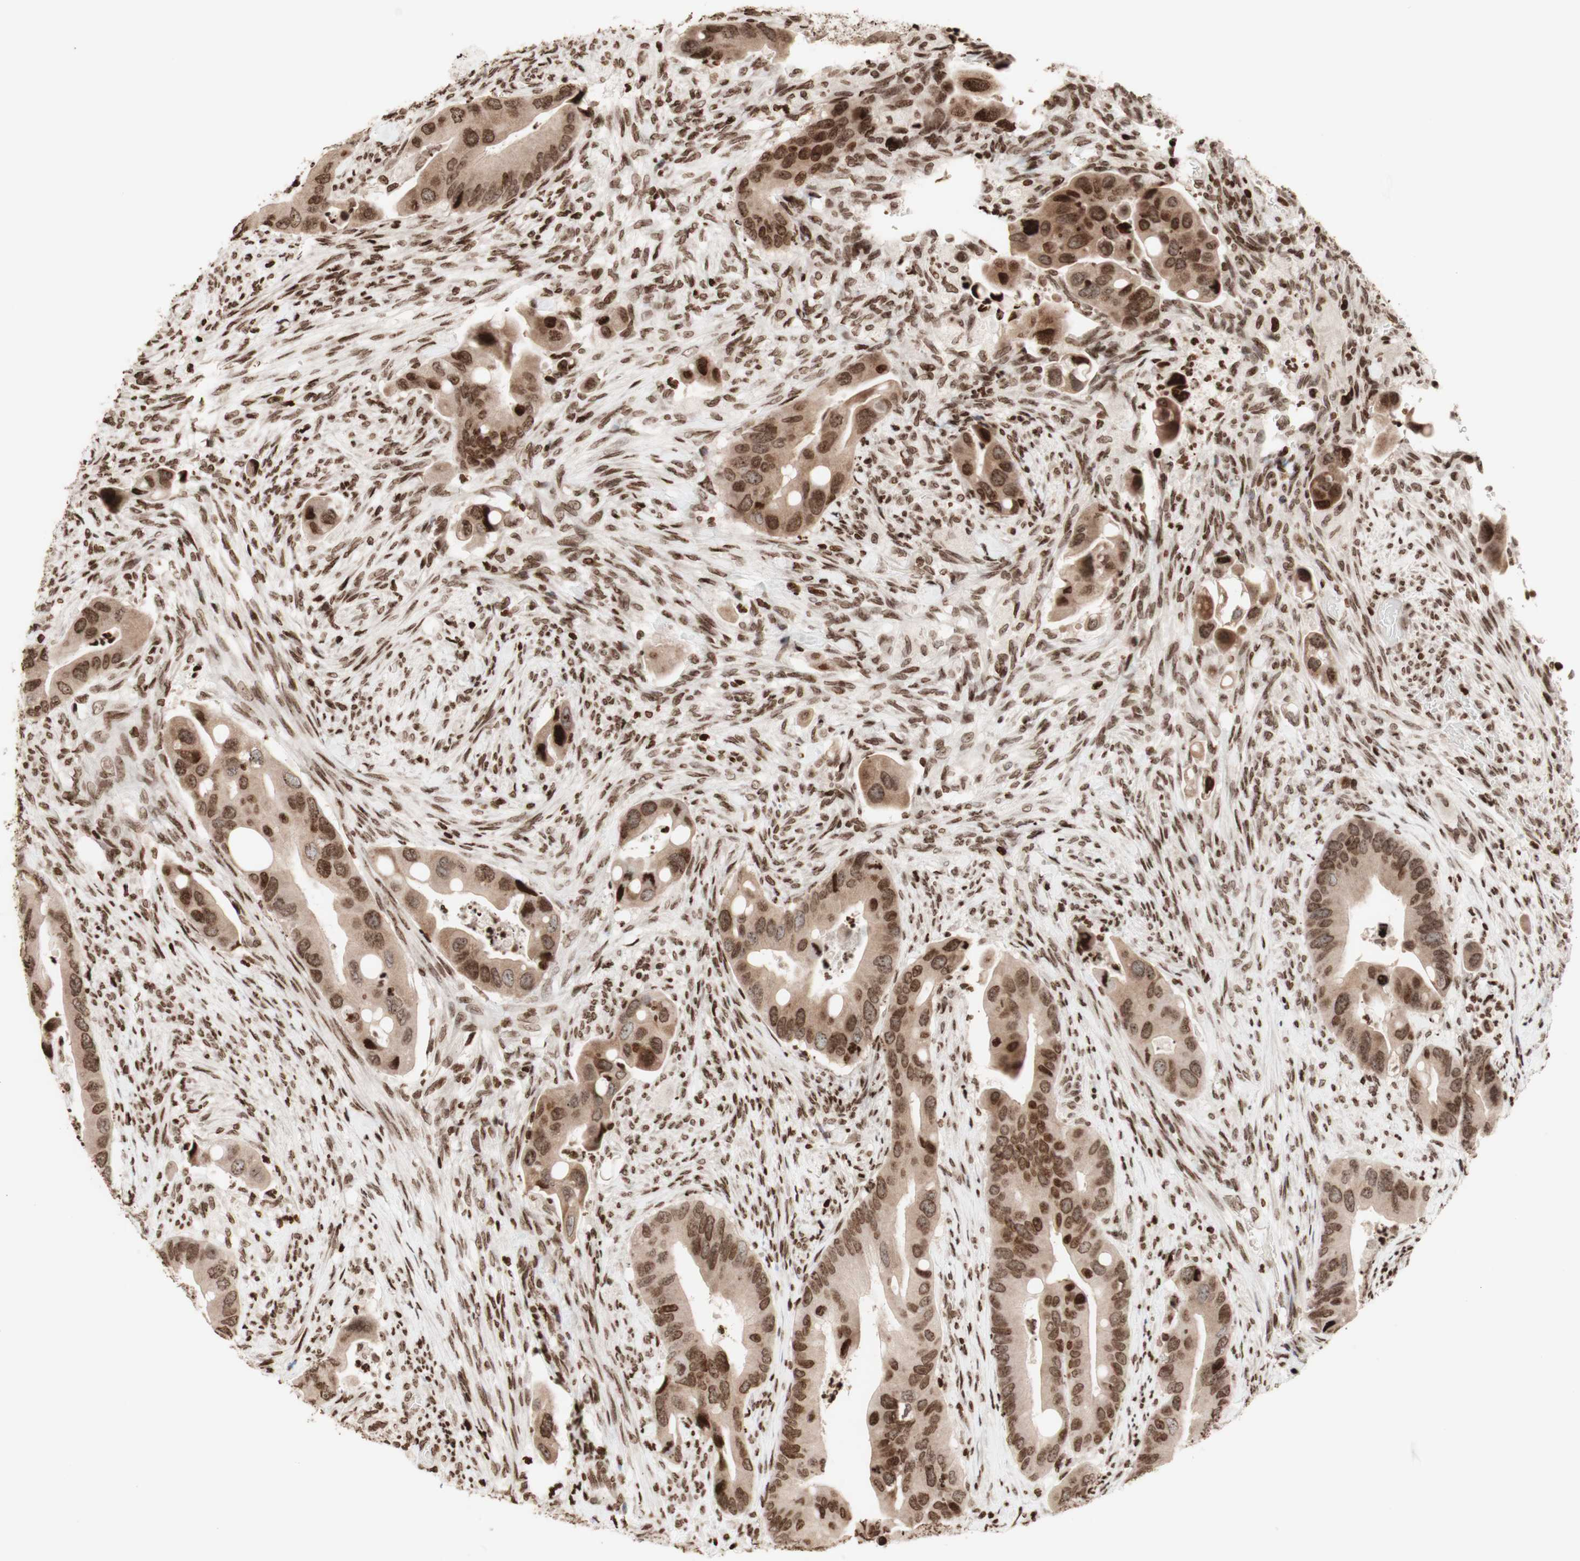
{"staining": {"intensity": "strong", "quantity": ">75%", "location": "cytoplasmic/membranous,nuclear"}, "tissue": "colorectal cancer", "cell_type": "Tumor cells", "image_type": "cancer", "snomed": [{"axis": "morphology", "description": "Adenocarcinoma, NOS"}, {"axis": "topography", "description": "Rectum"}], "caption": "Colorectal cancer (adenocarcinoma) stained with DAB (3,3'-diaminobenzidine) IHC demonstrates high levels of strong cytoplasmic/membranous and nuclear staining in approximately >75% of tumor cells. (DAB (3,3'-diaminobenzidine) IHC, brown staining for protein, blue staining for nuclei).", "gene": "NCAPD2", "patient": {"sex": "female", "age": 57}}